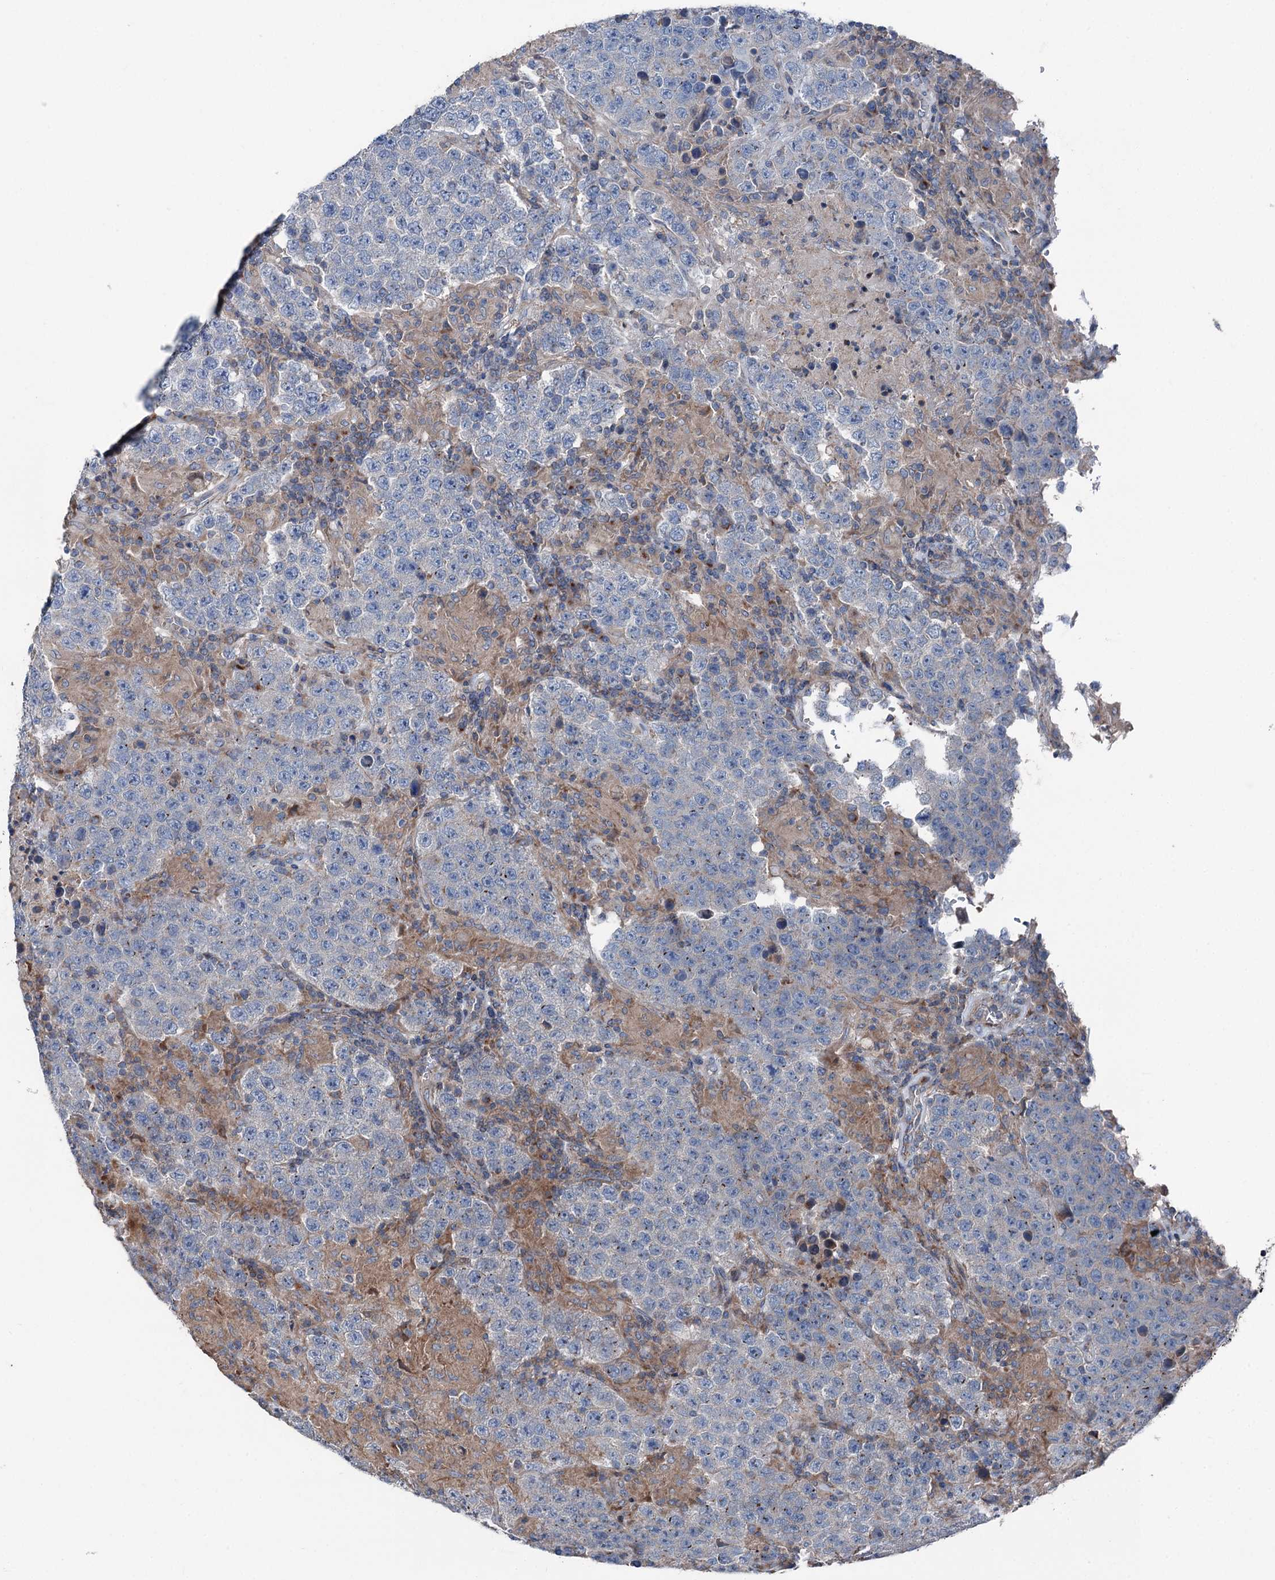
{"staining": {"intensity": "negative", "quantity": "none", "location": "none"}, "tissue": "testis cancer", "cell_type": "Tumor cells", "image_type": "cancer", "snomed": [{"axis": "morphology", "description": "Normal tissue, NOS"}, {"axis": "morphology", "description": "Urothelial carcinoma, High grade"}, {"axis": "morphology", "description": "Seminoma, NOS"}, {"axis": "morphology", "description": "Carcinoma, Embryonal, NOS"}, {"axis": "topography", "description": "Urinary bladder"}, {"axis": "topography", "description": "Testis"}], "caption": "This image is of testis high-grade urothelial carcinoma stained with IHC to label a protein in brown with the nuclei are counter-stained blue. There is no positivity in tumor cells.", "gene": "RUFY1", "patient": {"sex": "male", "age": 41}}